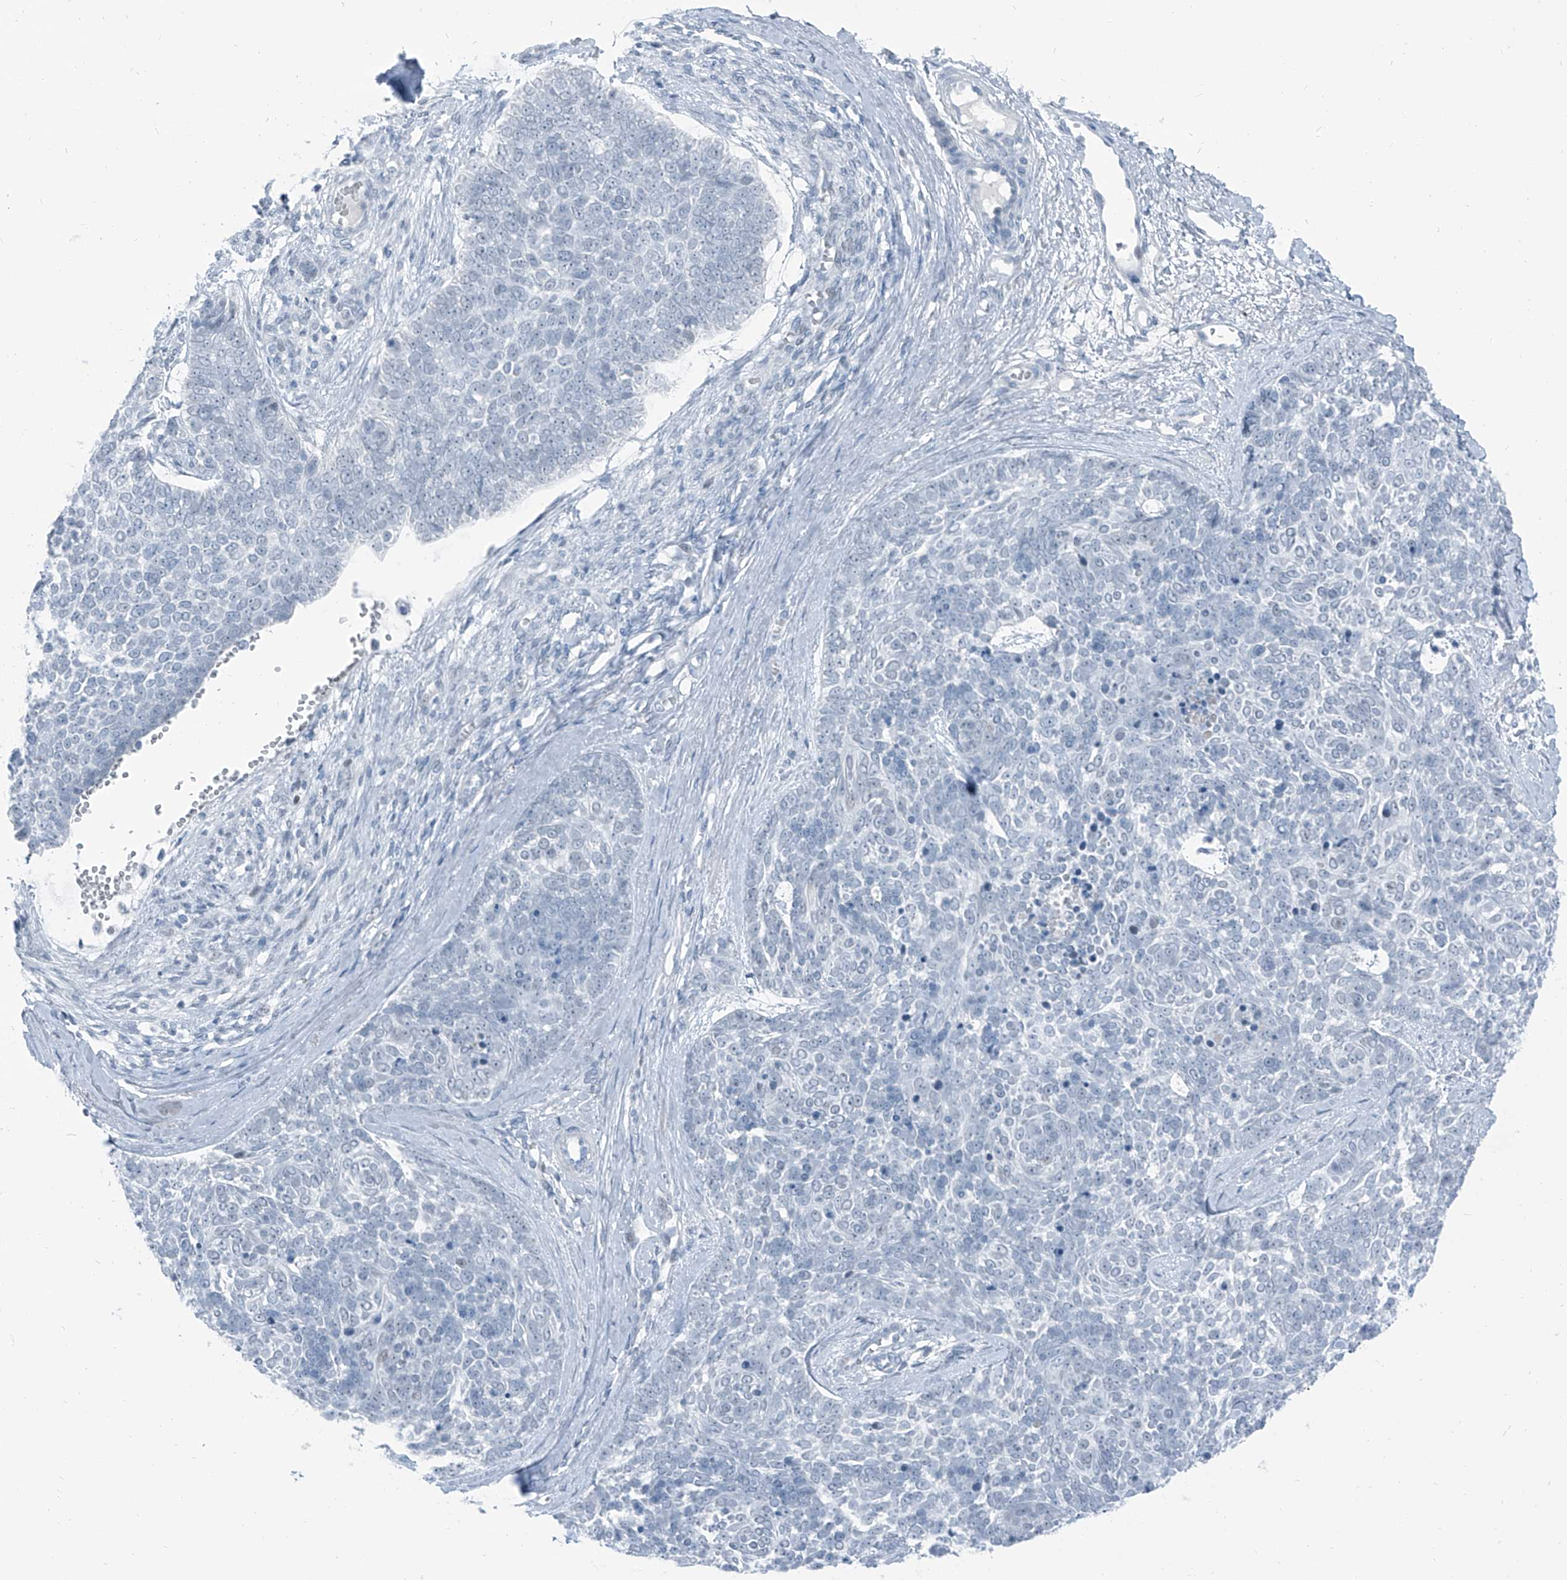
{"staining": {"intensity": "negative", "quantity": "none", "location": "none"}, "tissue": "skin cancer", "cell_type": "Tumor cells", "image_type": "cancer", "snomed": [{"axis": "morphology", "description": "Basal cell carcinoma"}, {"axis": "topography", "description": "Skin"}], "caption": "An image of basal cell carcinoma (skin) stained for a protein demonstrates no brown staining in tumor cells.", "gene": "RGN", "patient": {"sex": "female", "age": 81}}